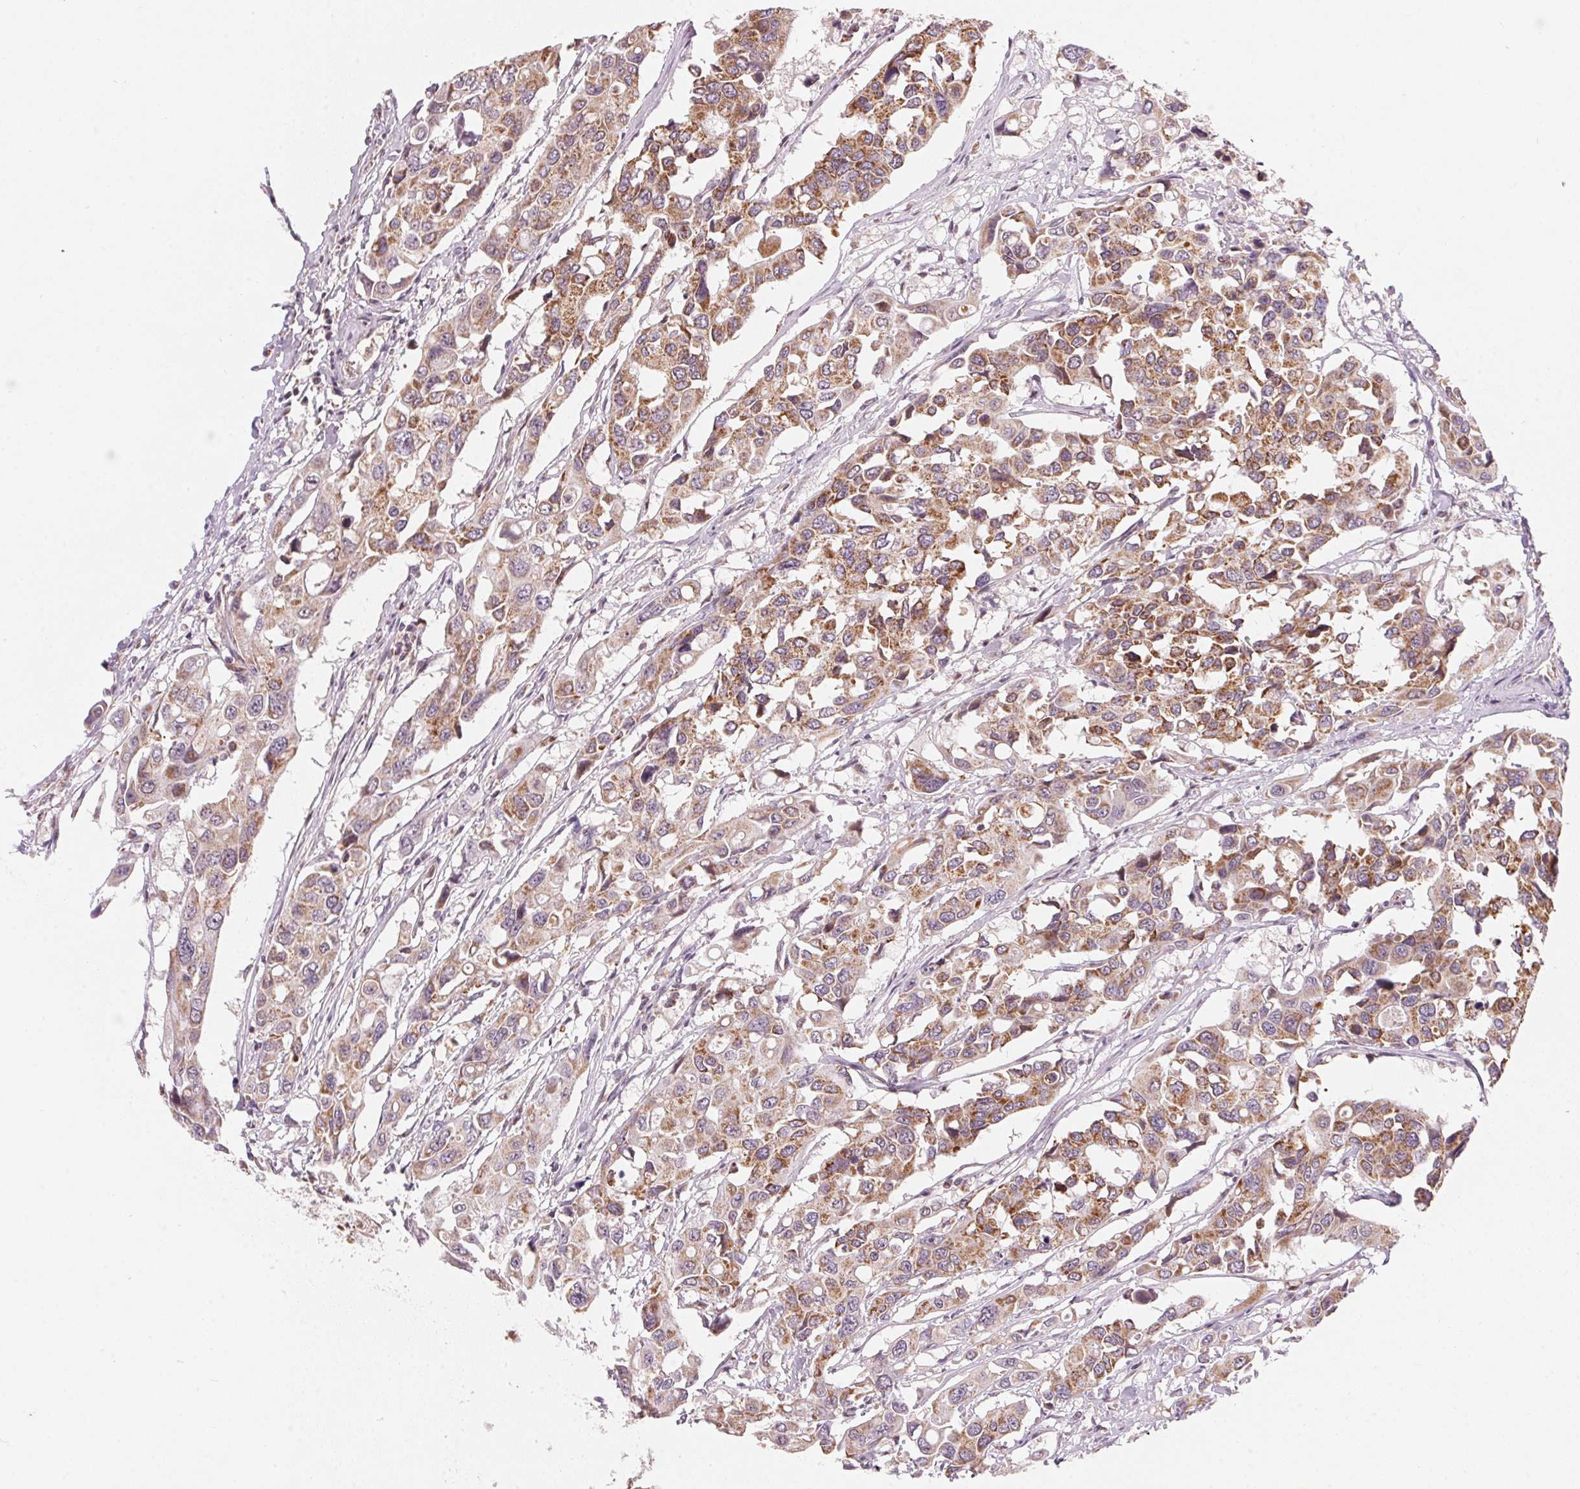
{"staining": {"intensity": "moderate", "quantity": ">75%", "location": "cytoplasmic/membranous"}, "tissue": "colorectal cancer", "cell_type": "Tumor cells", "image_type": "cancer", "snomed": [{"axis": "morphology", "description": "Adenocarcinoma, NOS"}, {"axis": "topography", "description": "Colon"}], "caption": "The photomicrograph reveals immunohistochemical staining of adenocarcinoma (colorectal). There is moderate cytoplasmic/membranous expression is present in approximately >75% of tumor cells.", "gene": "COQ7", "patient": {"sex": "male", "age": 77}}